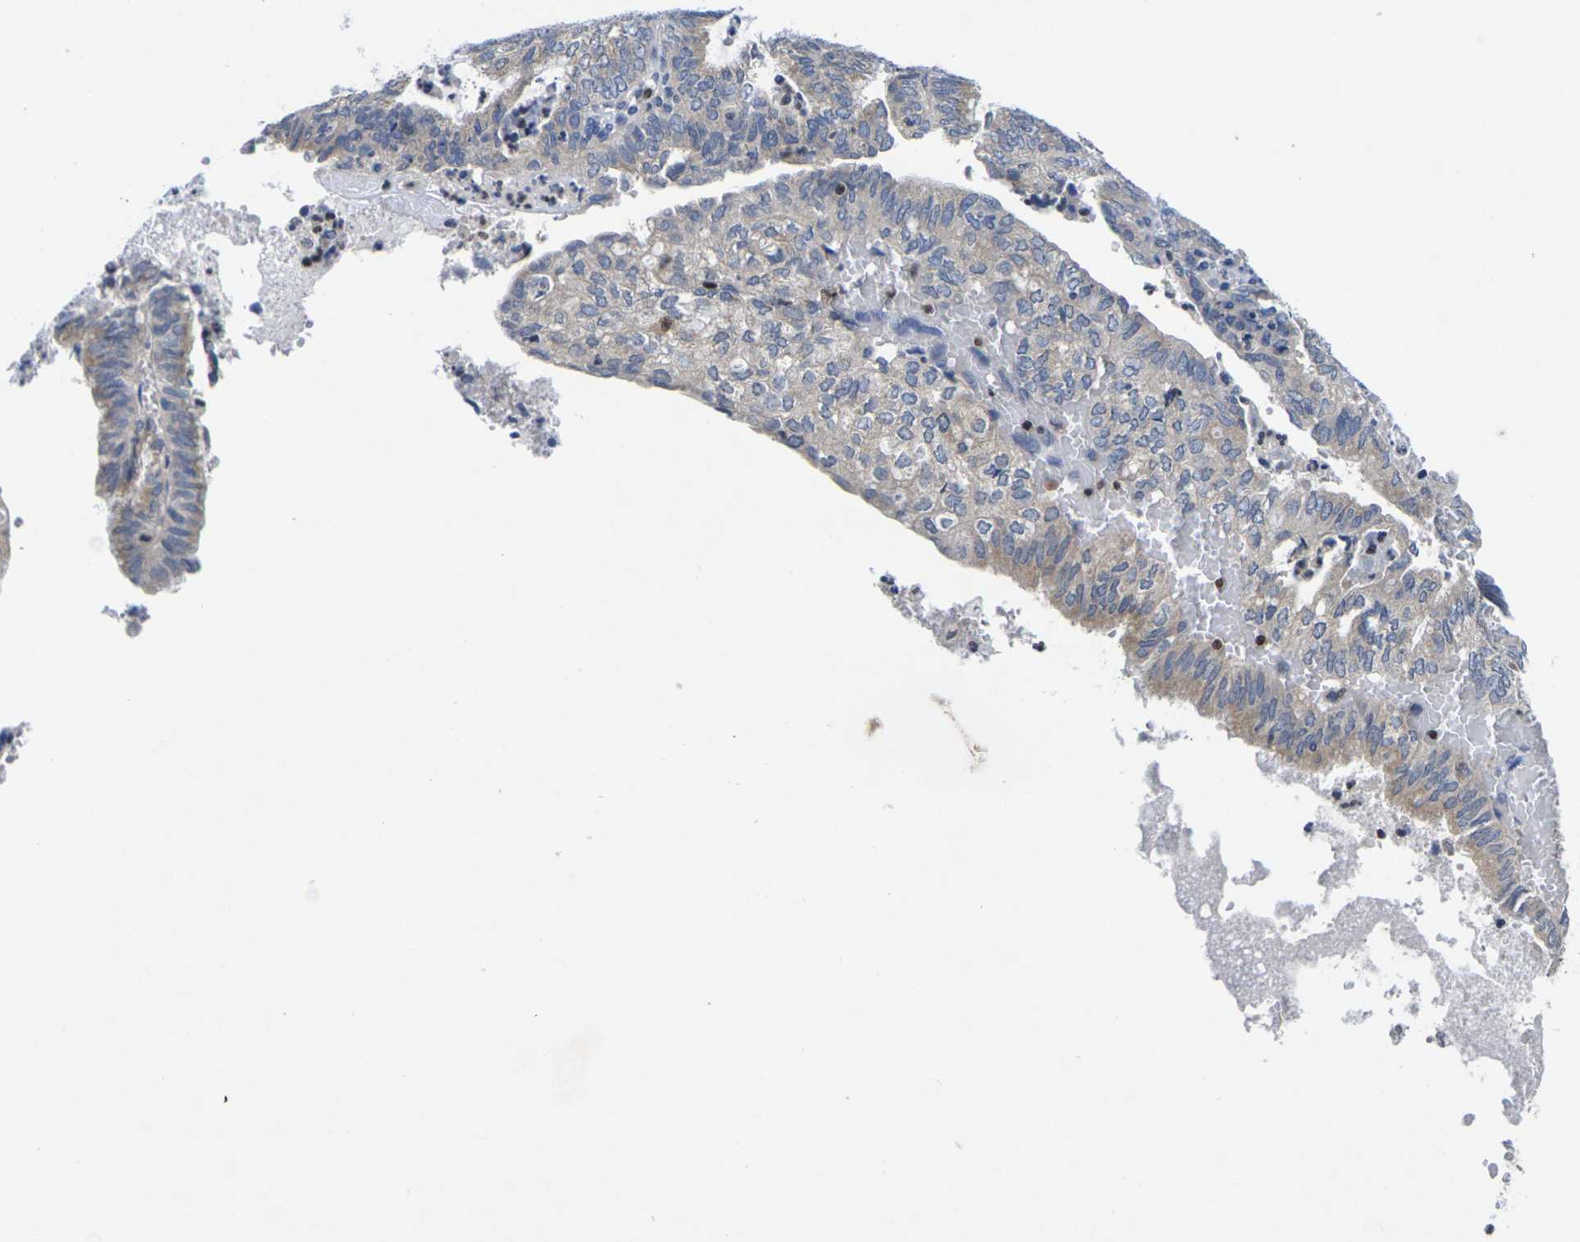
{"staining": {"intensity": "weak", "quantity": "<25%", "location": "cytoplasmic/membranous"}, "tissue": "endometrial cancer", "cell_type": "Tumor cells", "image_type": "cancer", "snomed": [{"axis": "morphology", "description": "Adenocarcinoma, NOS"}, {"axis": "topography", "description": "Uterus"}], "caption": "A histopathology image of human endometrial adenocarcinoma is negative for staining in tumor cells. (Brightfield microscopy of DAB (3,3'-diaminobenzidine) IHC at high magnification).", "gene": "IKZF1", "patient": {"sex": "female", "age": 60}}